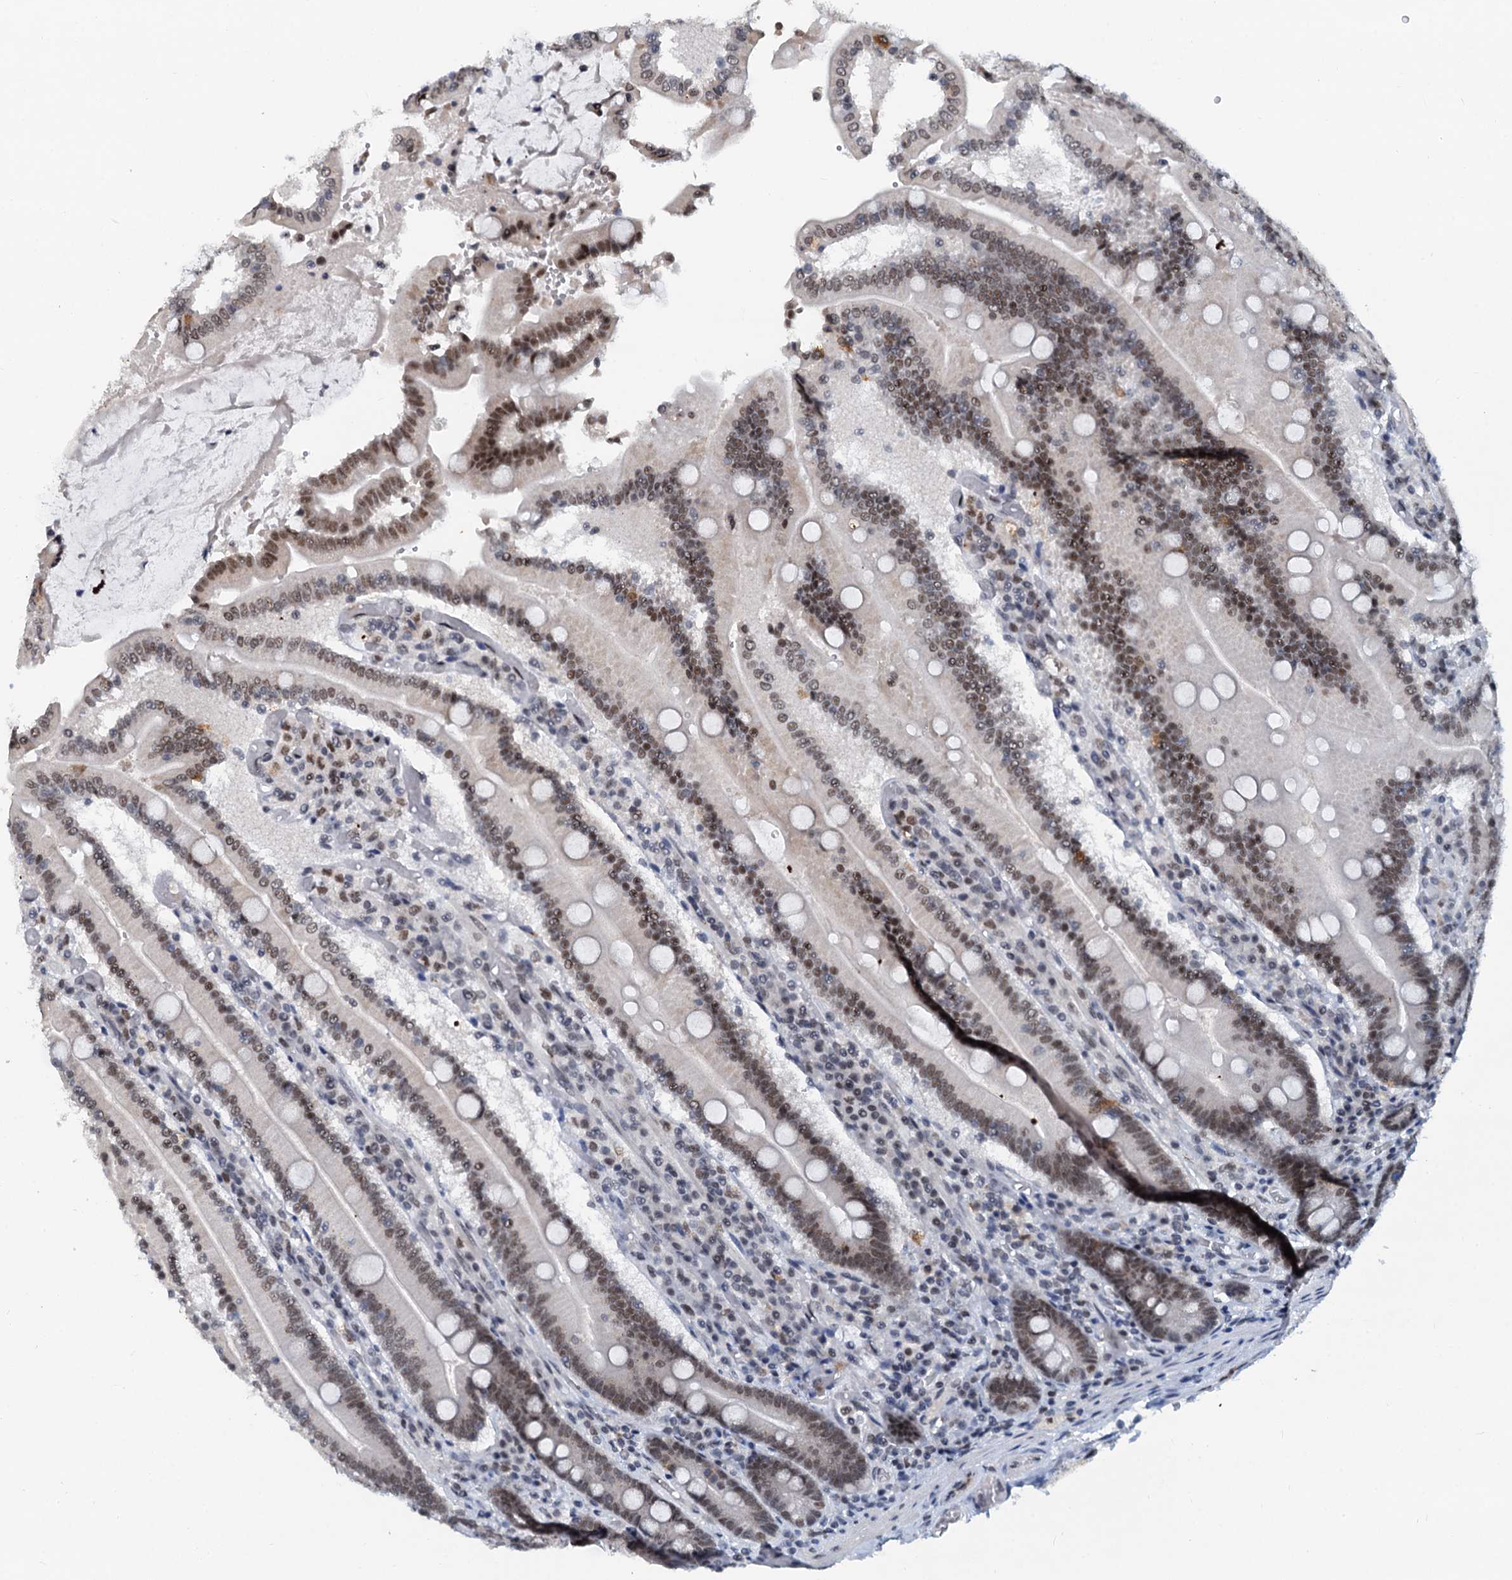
{"staining": {"intensity": "moderate", "quantity": ">75%", "location": "nuclear"}, "tissue": "duodenum", "cell_type": "Glandular cells", "image_type": "normal", "snomed": [{"axis": "morphology", "description": "Normal tissue, NOS"}, {"axis": "topography", "description": "Duodenum"}], "caption": "This image displays immunohistochemistry staining of normal human duodenum, with medium moderate nuclear staining in about >75% of glandular cells.", "gene": "SNRPD1", "patient": {"sex": "female", "age": 62}}